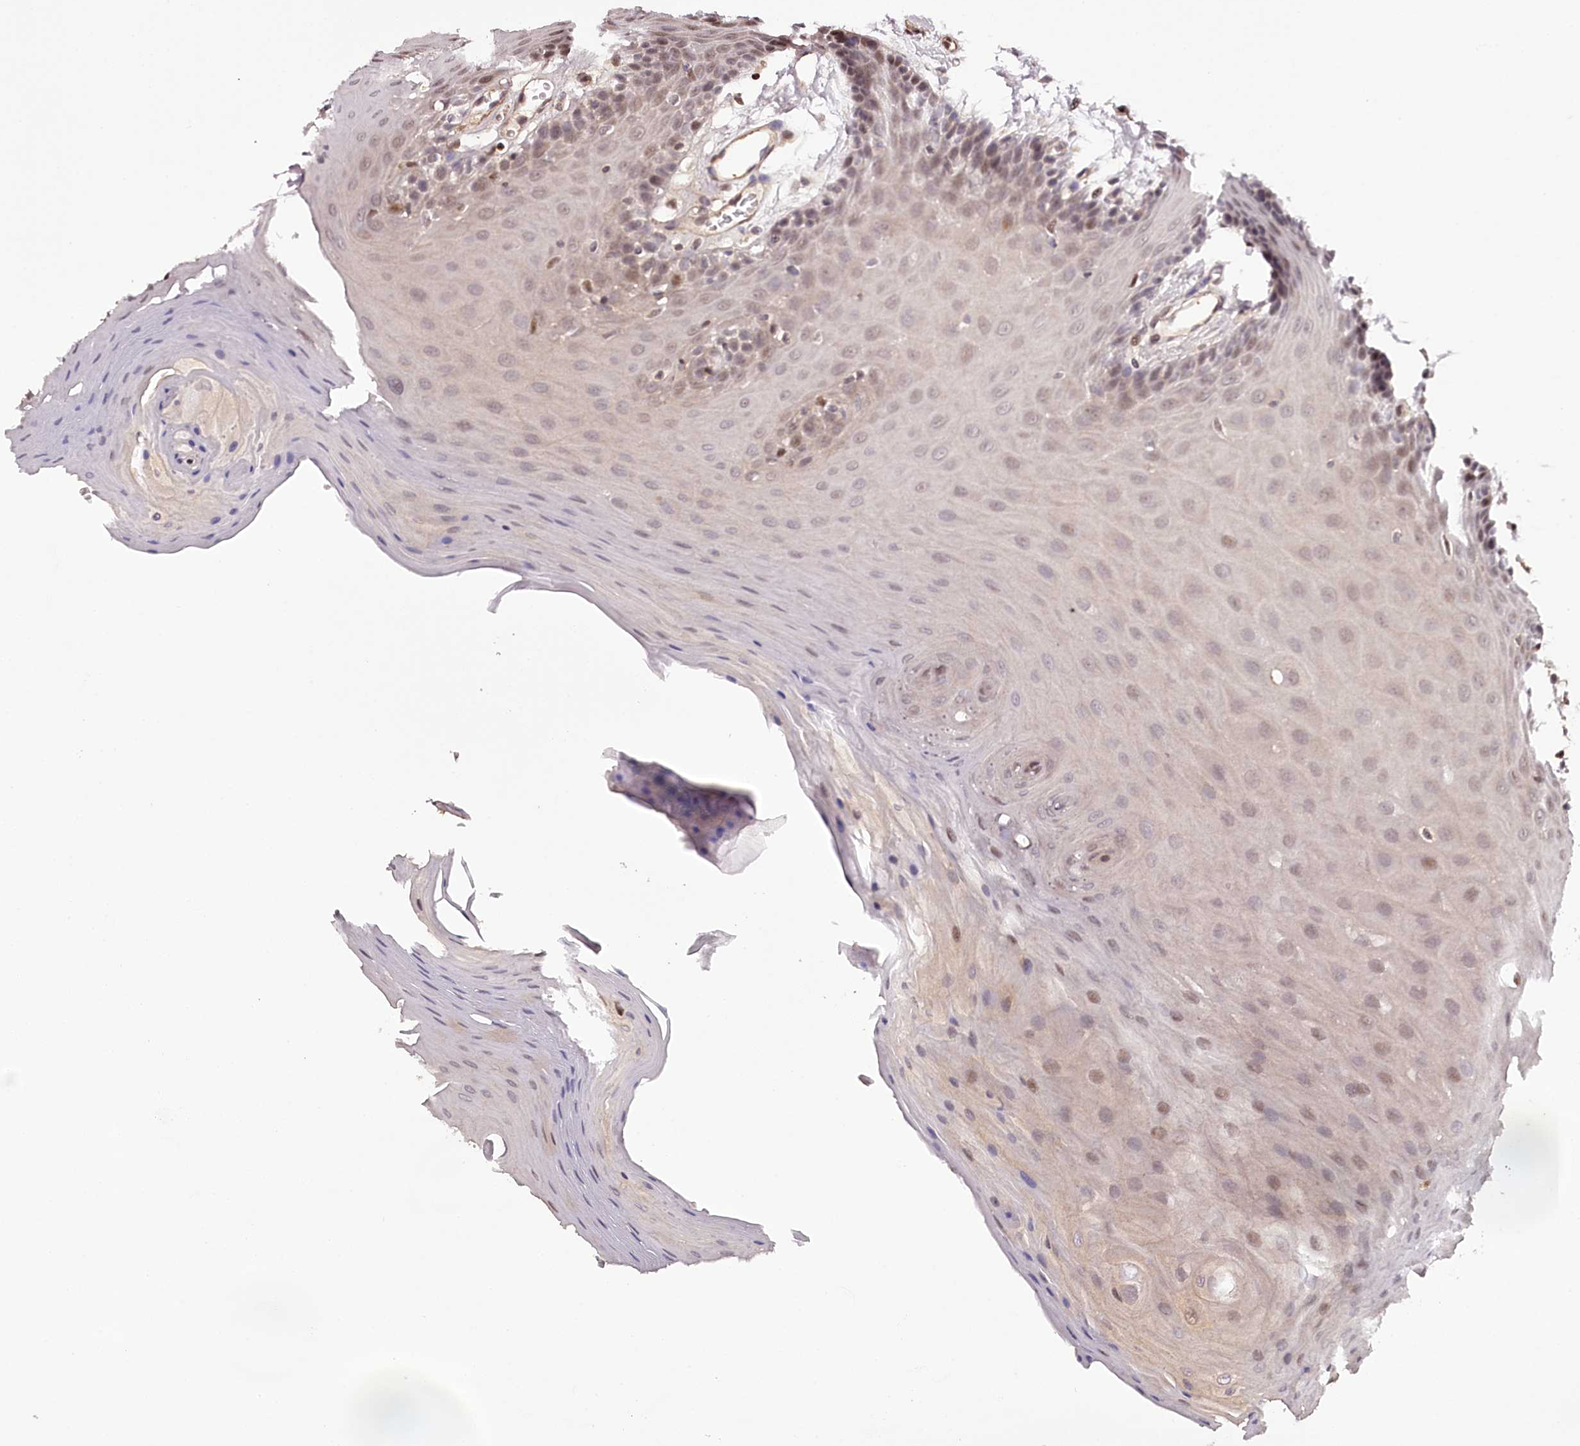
{"staining": {"intensity": "weak", "quantity": "<25%", "location": "cytoplasmic/membranous,nuclear"}, "tissue": "oral mucosa", "cell_type": "Squamous epithelial cells", "image_type": "normal", "snomed": [{"axis": "morphology", "description": "Normal tissue, NOS"}, {"axis": "morphology", "description": "Squamous cell carcinoma, NOS"}, {"axis": "topography", "description": "Skeletal muscle"}, {"axis": "topography", "description": "Oral tissue"}, {"axis": "topography", "description": "Salivary gland"}, {"axis": "topography", "description": "Head-Neck"}], "caption": "There is no significant staining in squamous epithelial cells of oral mucosa. (DAB immunohistochemistry (IHC) with hematoxylin counter stain).", "gene": "TTC33", "patient": {"sex": "male", "age": 54}}